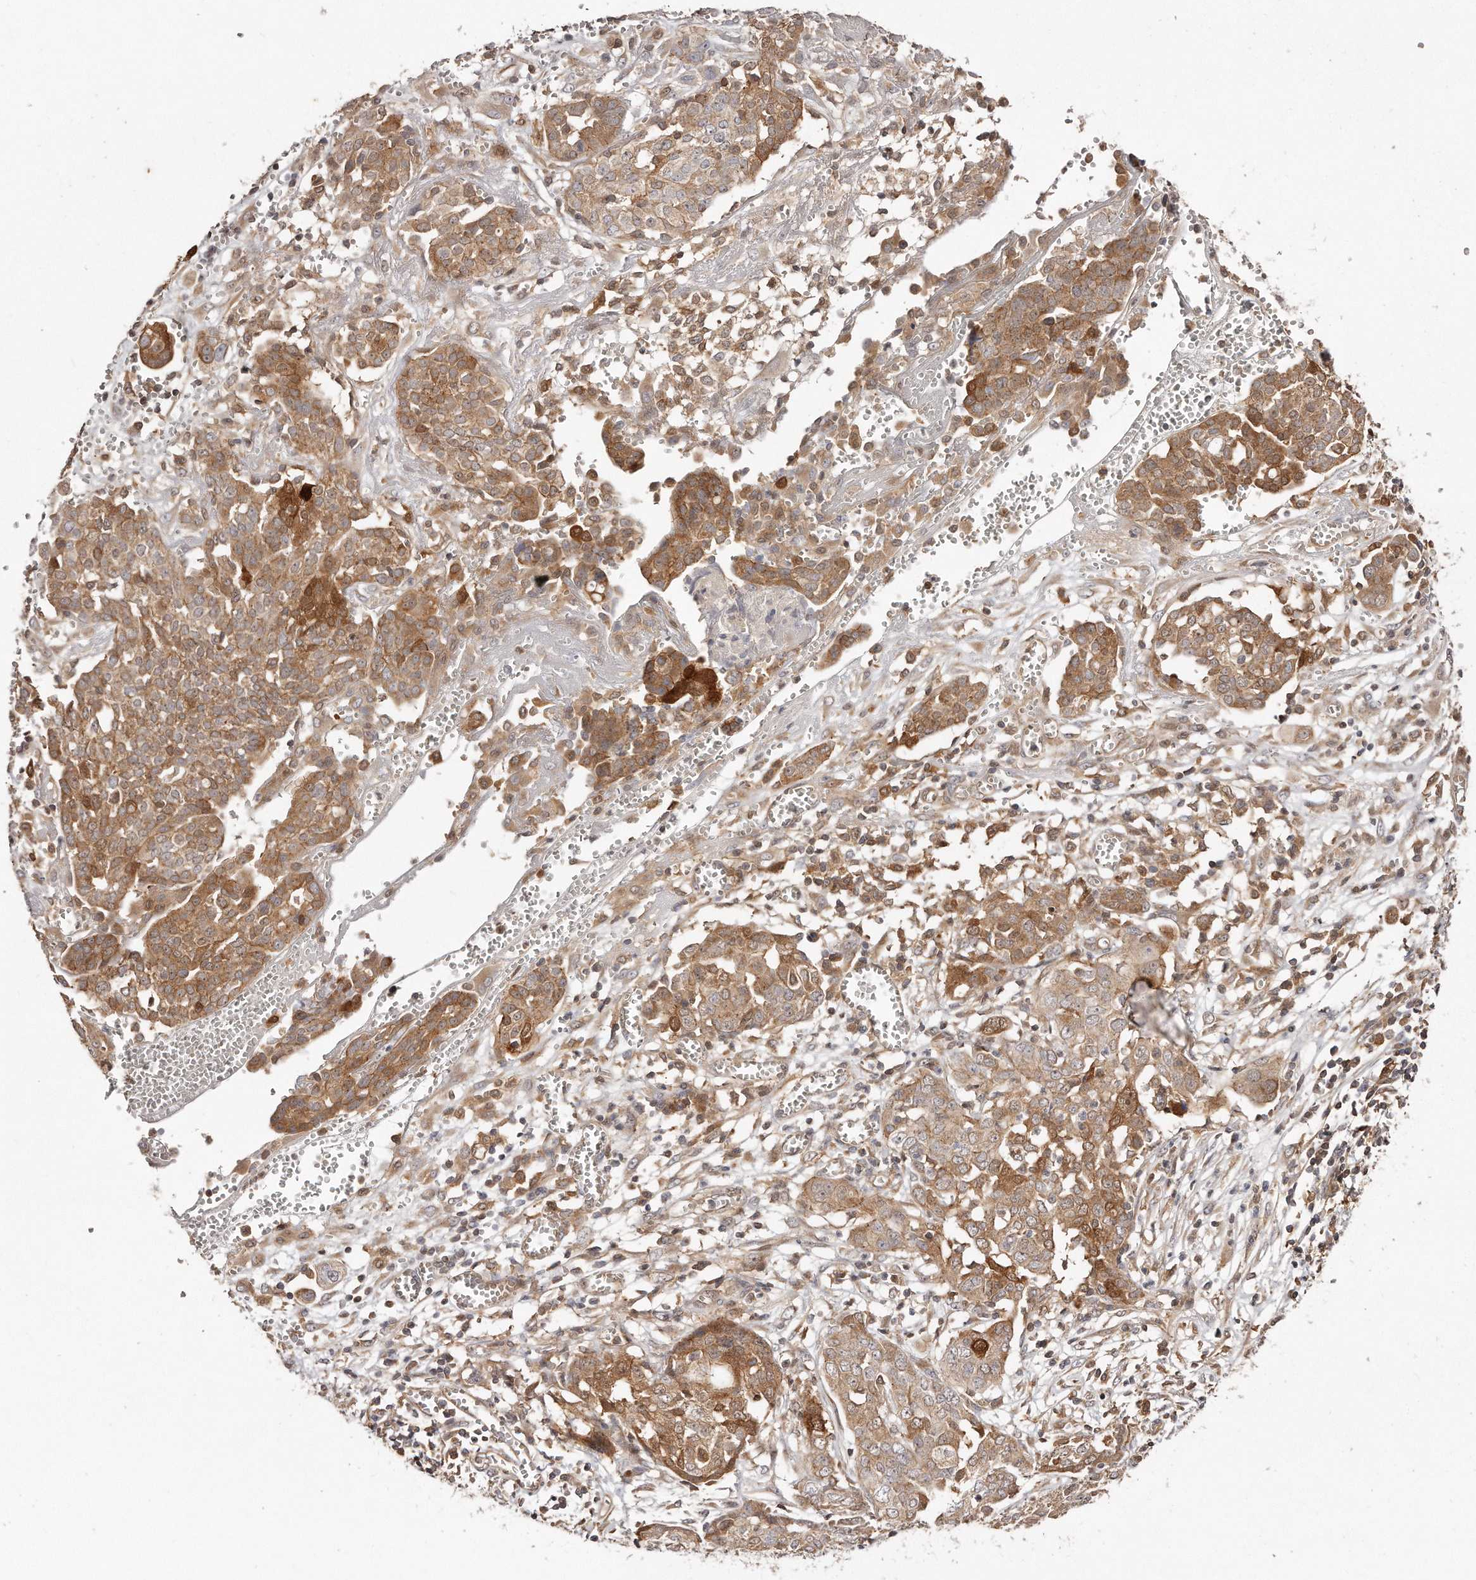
{"staining": {"intensity": "moderate", "quantity": ">75%", "location": "cytoplasmic/membranous"}, "tissue": "ovarian cancer", "cell_type": "Tumor cells", "image_type": "cancer", "snomed": [{"axis": "morphology", "description": "Cystadenocarcinoma, serous, NOS"}, {"axis": "topography", "description": "Soft tissue"}, {"axis": "topography", "description": "Ovary"}], "caption": "Protein expression analysis of ovarian cancer shows moderate cytoplasmic/membranous expression in approximately >75% of tumor cells. (brown staining indicates protein expression, while blue staining denotes nuclei).", "gene": "GBP4", "patient": {"sex": "female", "age": 57}}